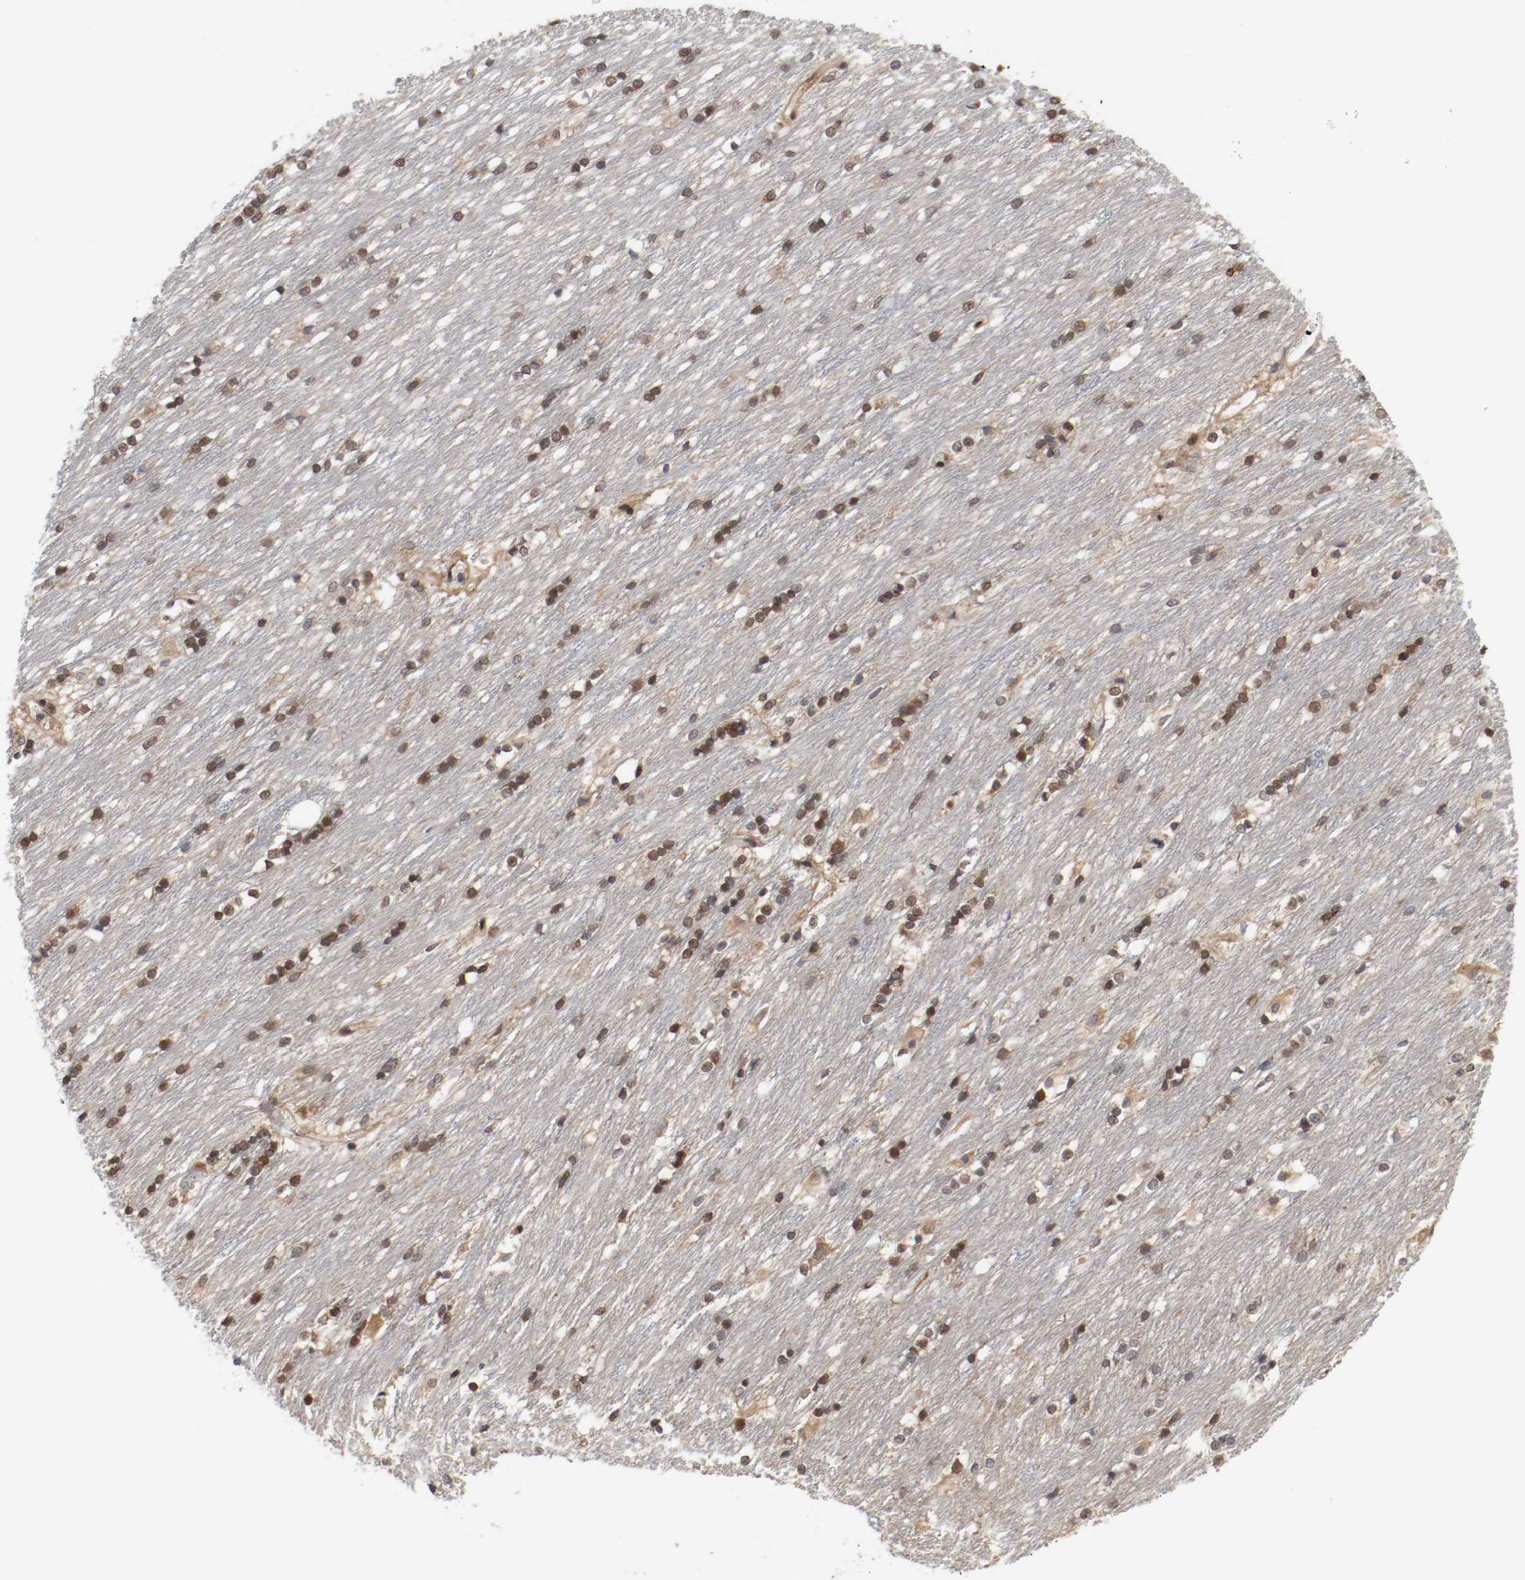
{"staining": {"intensity": "moderate", "quantity": "25%-75%", "location": "cytoplasmic/membranous,nuclear"}, "tissue": "caudate", "cell_type": "Glial cells", "image_type": "normal", "snomed": [{"axis": "morphology", "description": "Normal tissue, NOS"}, {"axis": "topography", "description": "Lateral ventricle wall"}], "caption": "Glial cells show medium levels of moderate cytoplasmic/membranous,nuclear expression in about 25%-75% of cells in unremarkable human caudate. (IHC, brightfield microscopy, high magnification).", "gene": "AFG3L2", "patient": {"sex": "female", "age": 19}}